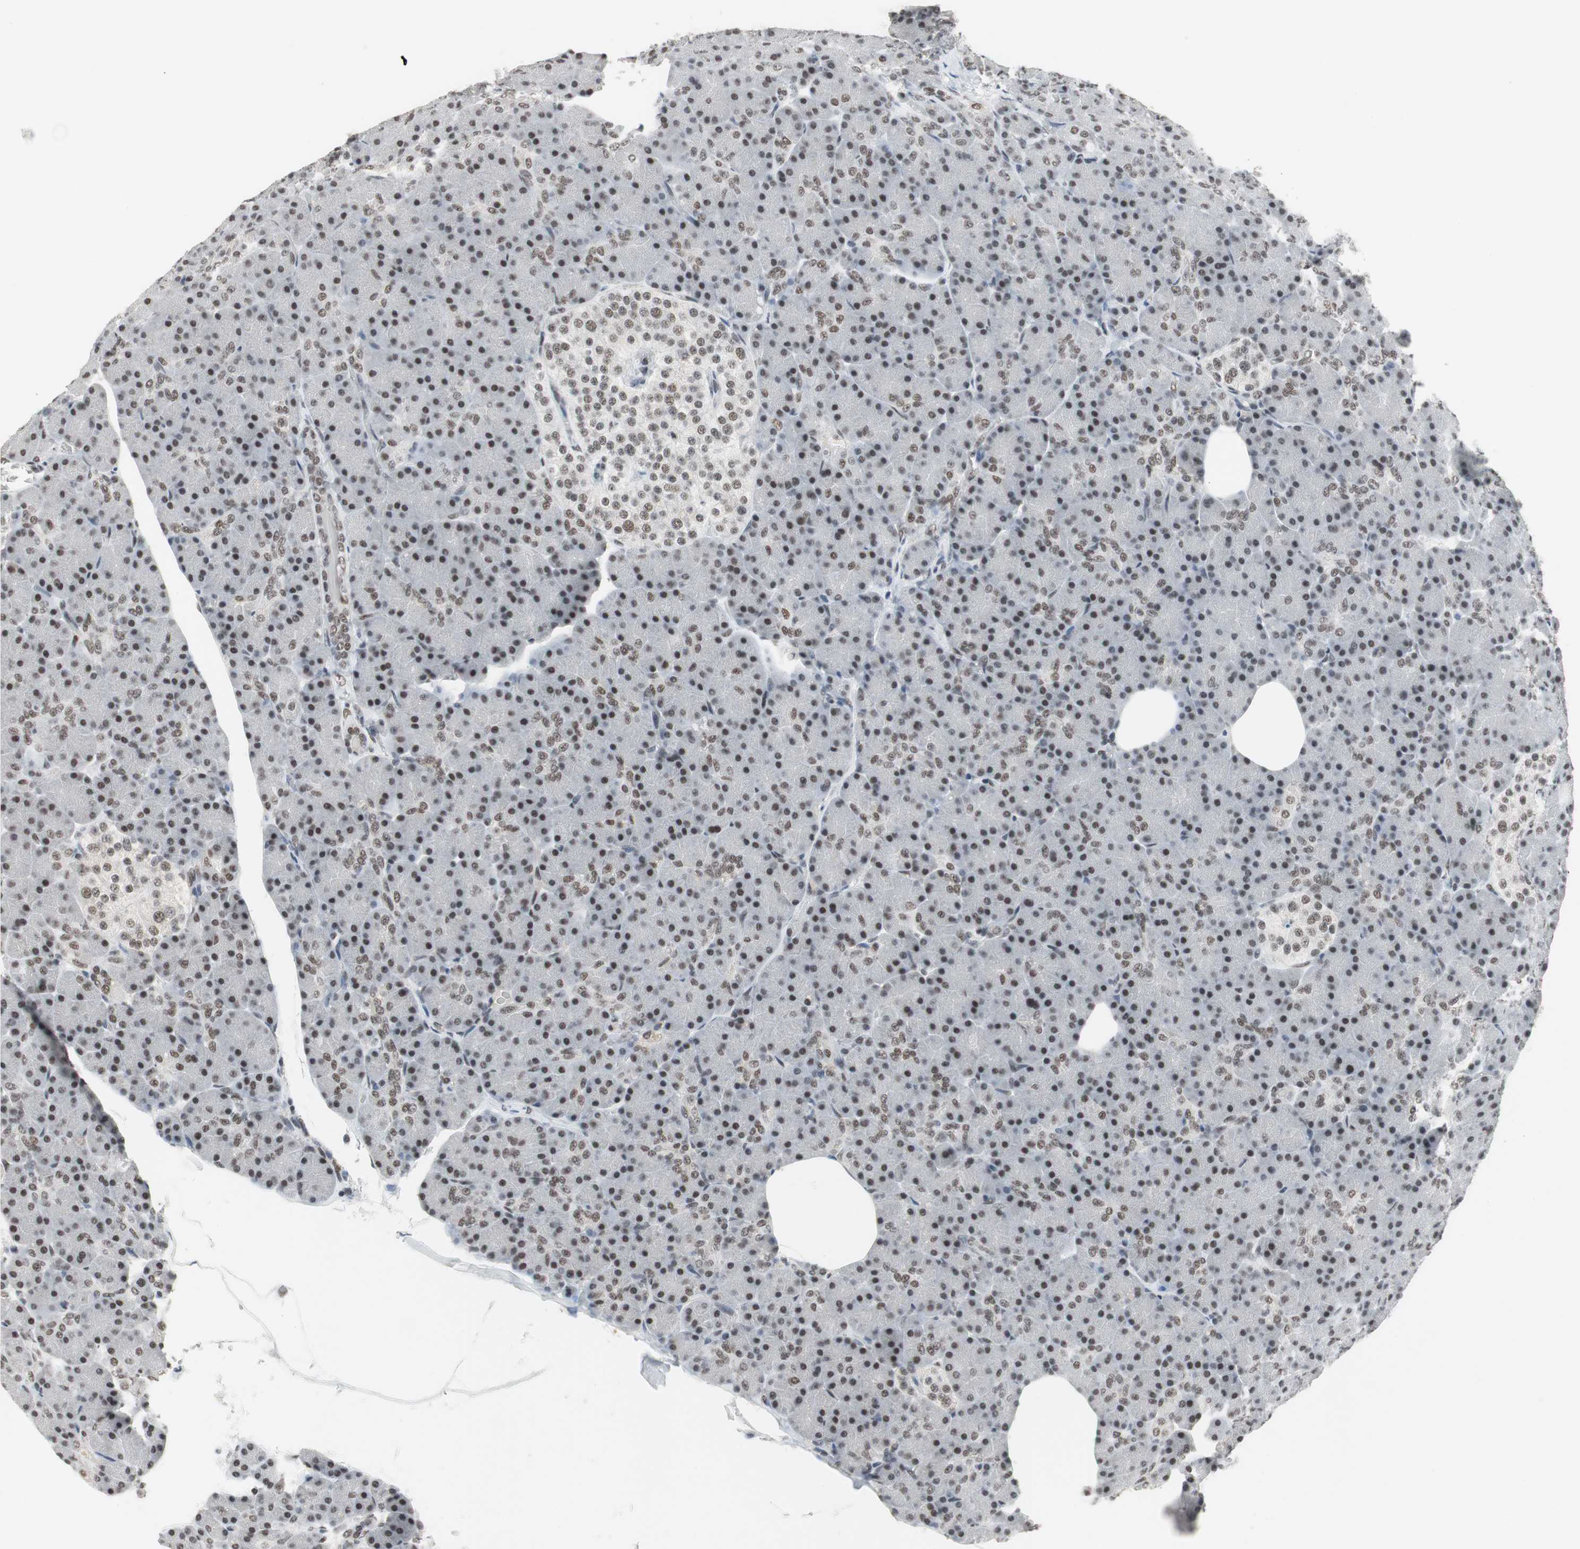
{"staining": {"intensity": "moderate", "quantity": ">75%", "location": "nuclear"}, "tissue": "pancreas", "cell_type": "Exocrine glandular cells", "image_type": "normal", "snomed": [{"axis": "morphology", "description": "Normal tissue, NOS"}, {"axis": "topography", "description": "Pancreas"}], "caption": "Exocrine glandular cells show medium levels of moderate nuclear staining in about >75% of cells in unremarkable human pancreas. The protein is stained brown, and the nuclei are stained in blue (DAB (3,3'-diaminobenzidine) IHC with brightfield microscopy, high magnification).", "gene": "RTF1", "patient": {"sex": "female", "age": 43}}